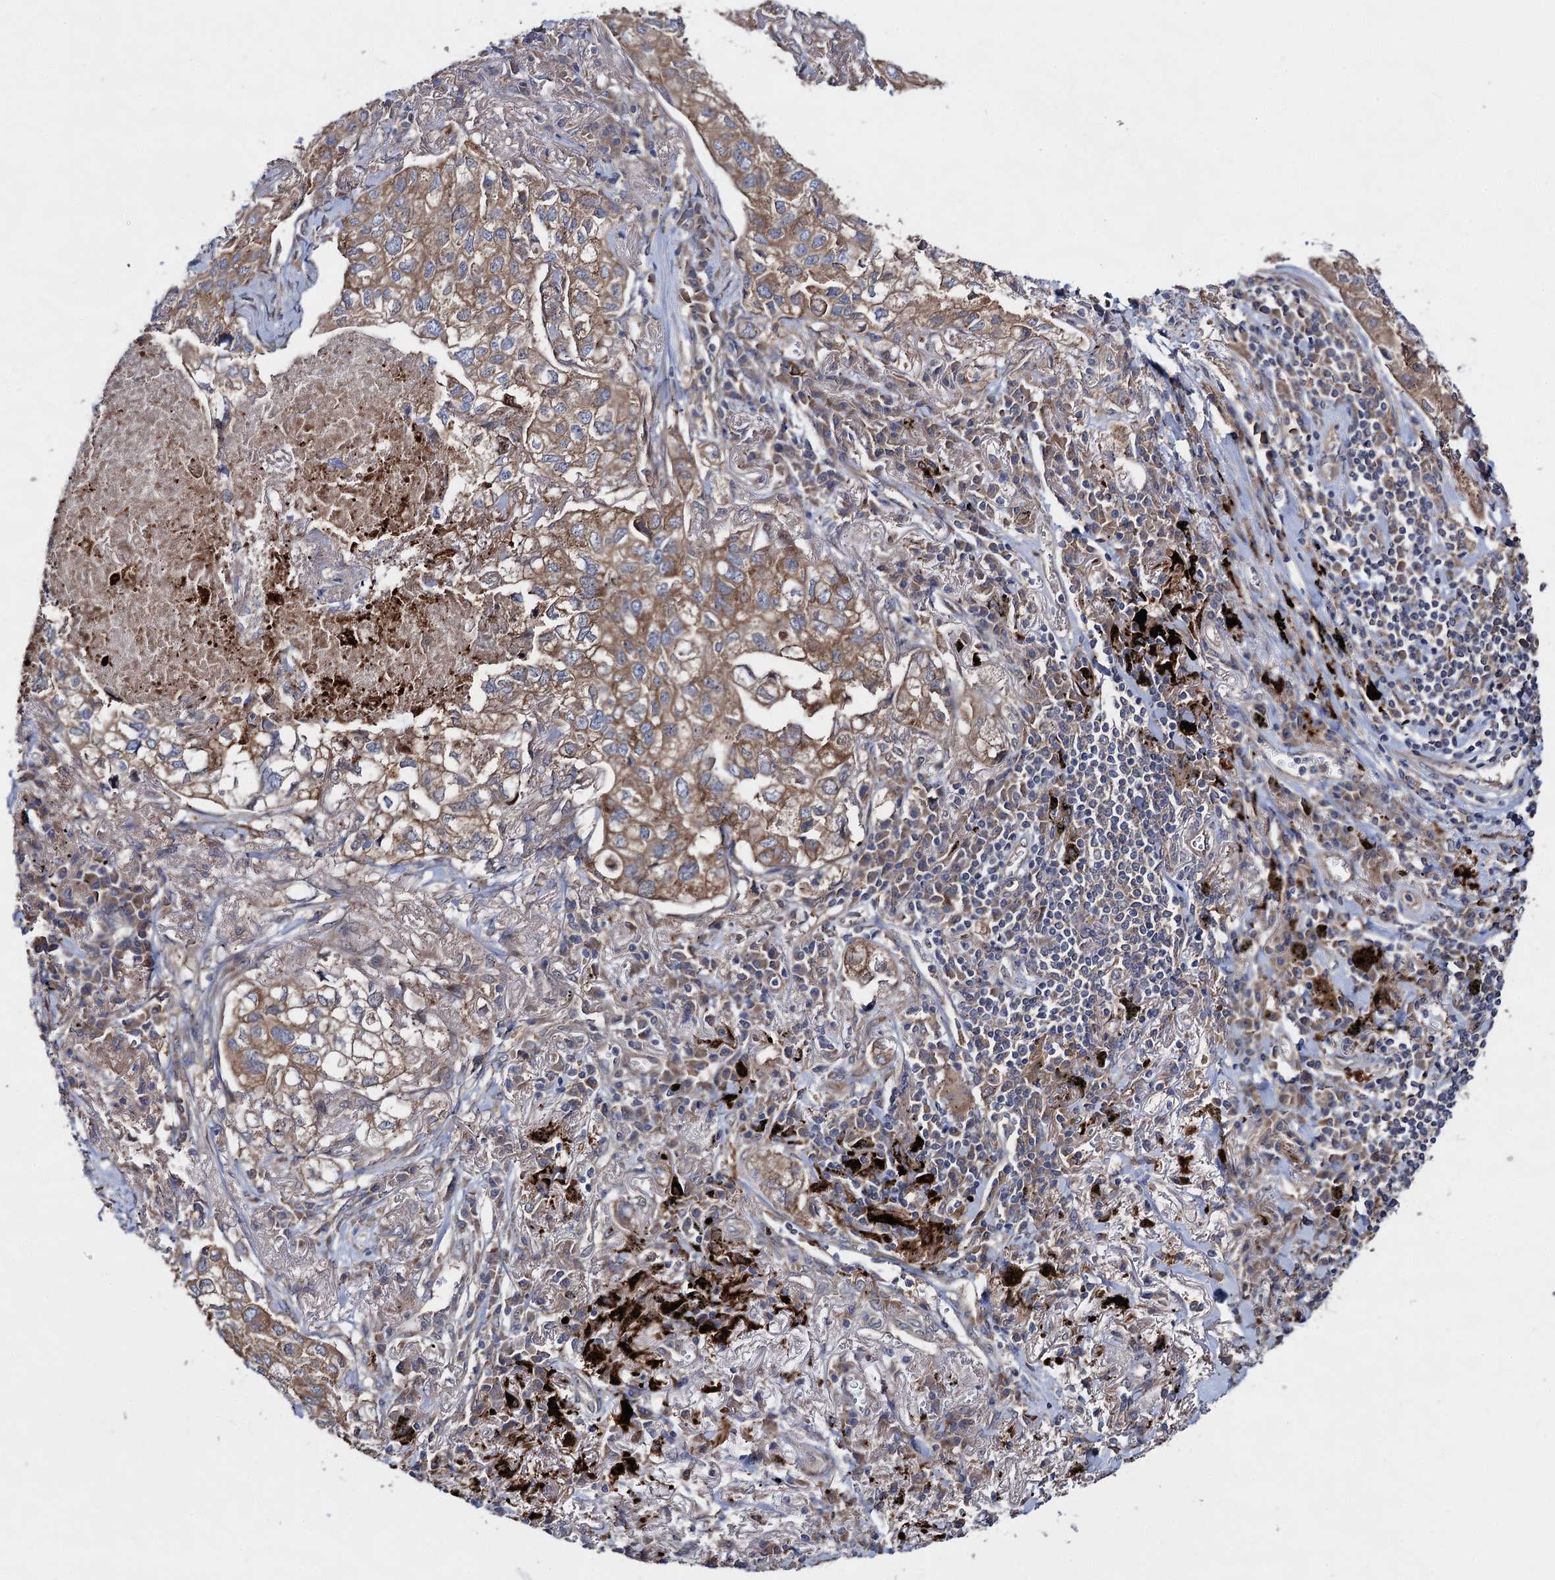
{"staining": {"intensity": "moderate", "quantity": ">75%", "location": "cytoplasmic/membranous"}, "tissue": "lung cancer", "cell_type": "Tumor cells", "image_type": "cancer", "snomed": [{"axis": "morphology", "description": "Adenocarcinoma, NOS"}, {"axis": "topography", "description": "Lung"}], "caption": "IHC staining of lung cancer, which demonstrates medium levels of moderate cytoplasmic/membranous staining in about >75% of tumor cells indicating moderate cytoplasmic/membranous protein staining. The staining was performed using DAB (brown) for protein detection and nuclei were counterstained in hematoxylin (blue).", "gene": "NAA25", "patient": {"sex": "male", "age": 65}}